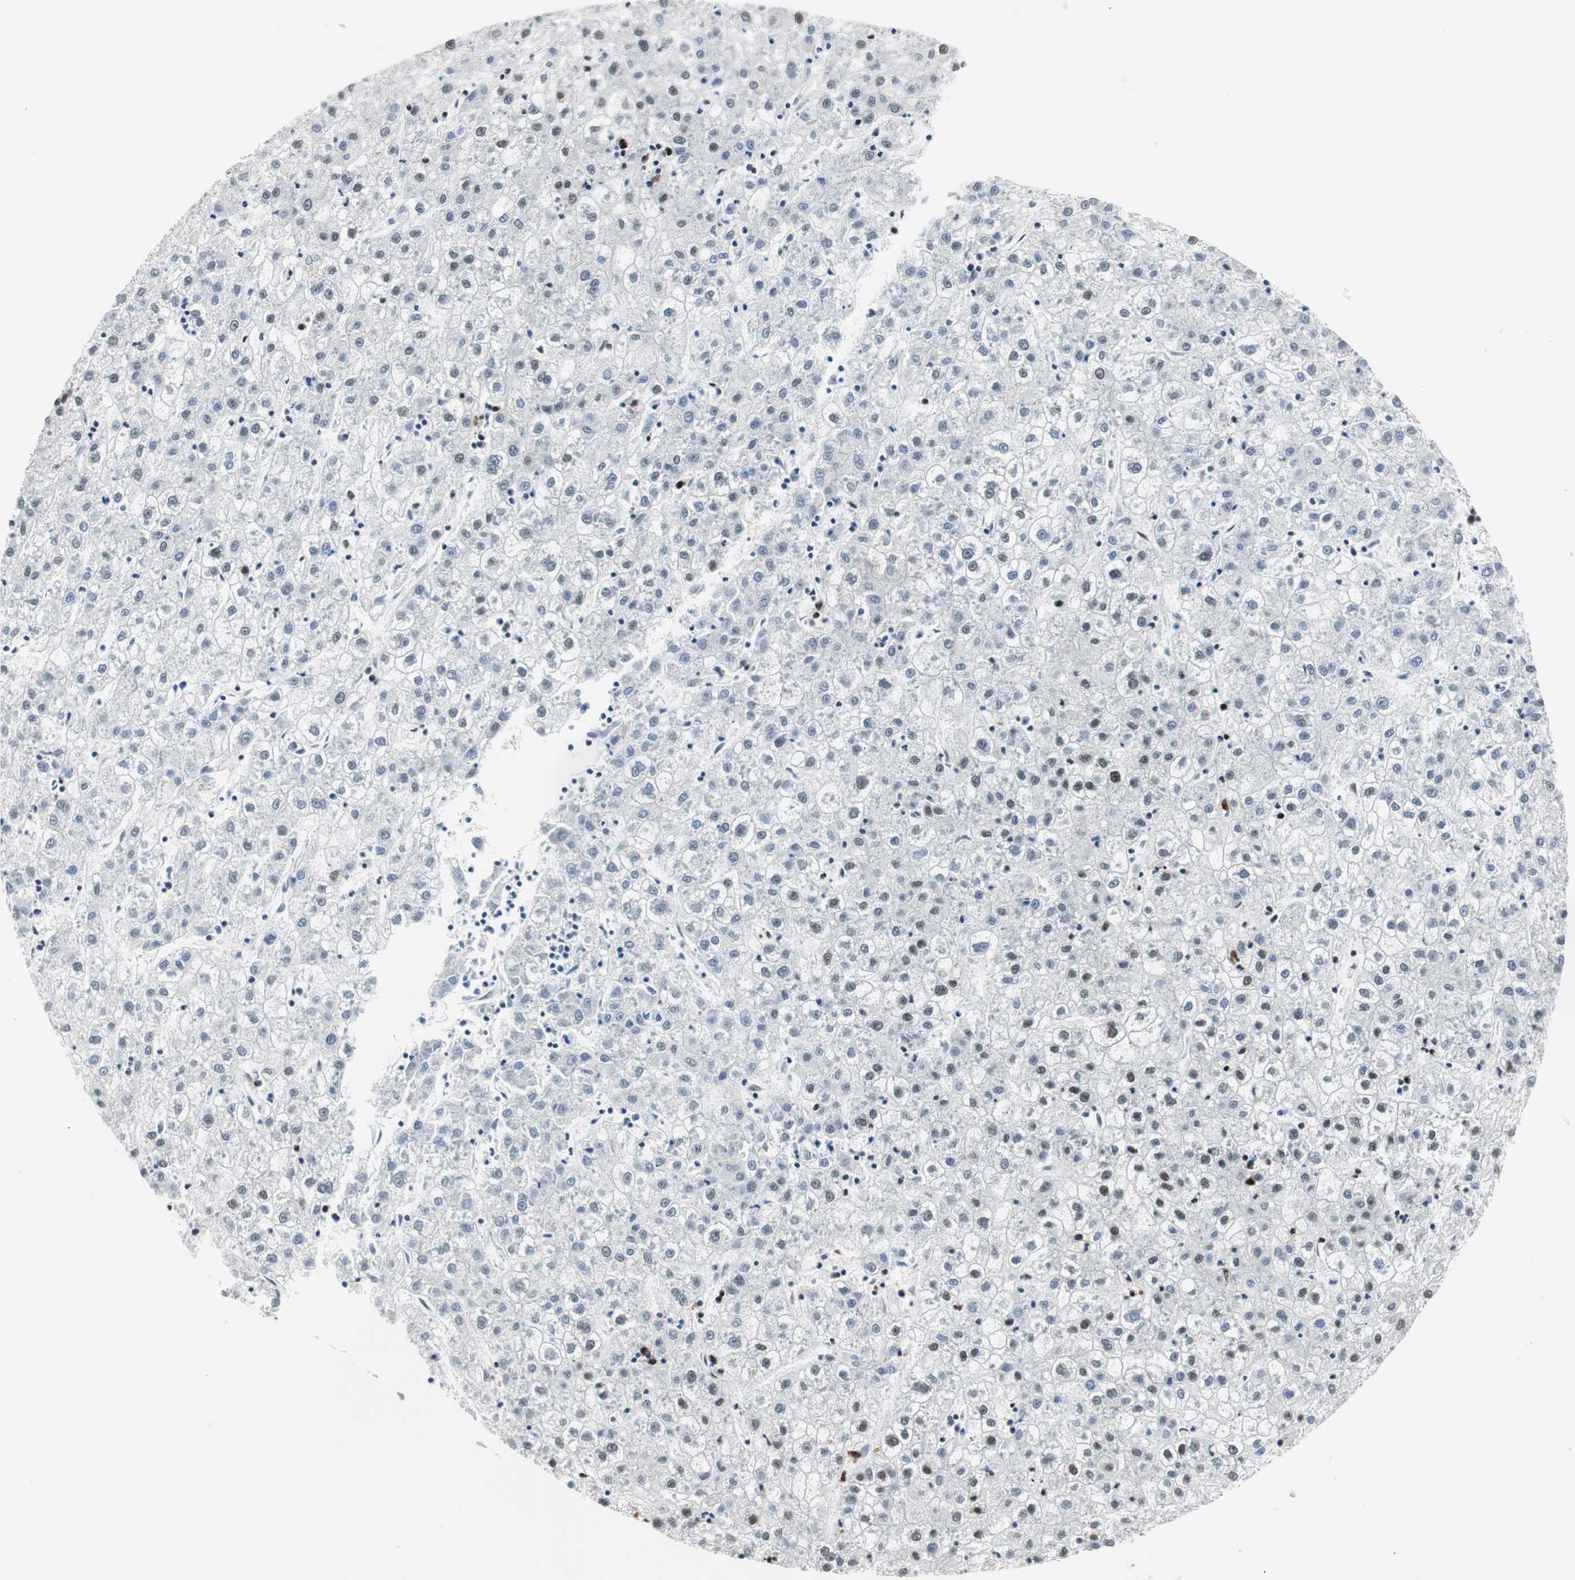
{"staining": {"intensity": "moderate", "quantity": "<25%", "location": "nuclear"}, "tissue": "liver cancer", "cell_type": "Tumor cells", "image_type": "cancer", "snomed": [{"axis": "morphology", "description": "Carcinoma, Hepatocellular, NOS"}, {"axis": "topography", "description": "Liver"}], "caption": "Approximately <25% of tumor cells in liver hepatocellular carcinoma show moderate nuclear protein staining as visualized by brown immunohistochemical staining.", "gene": "MTA2", "patient": {"sex": "male", "age": 72}}